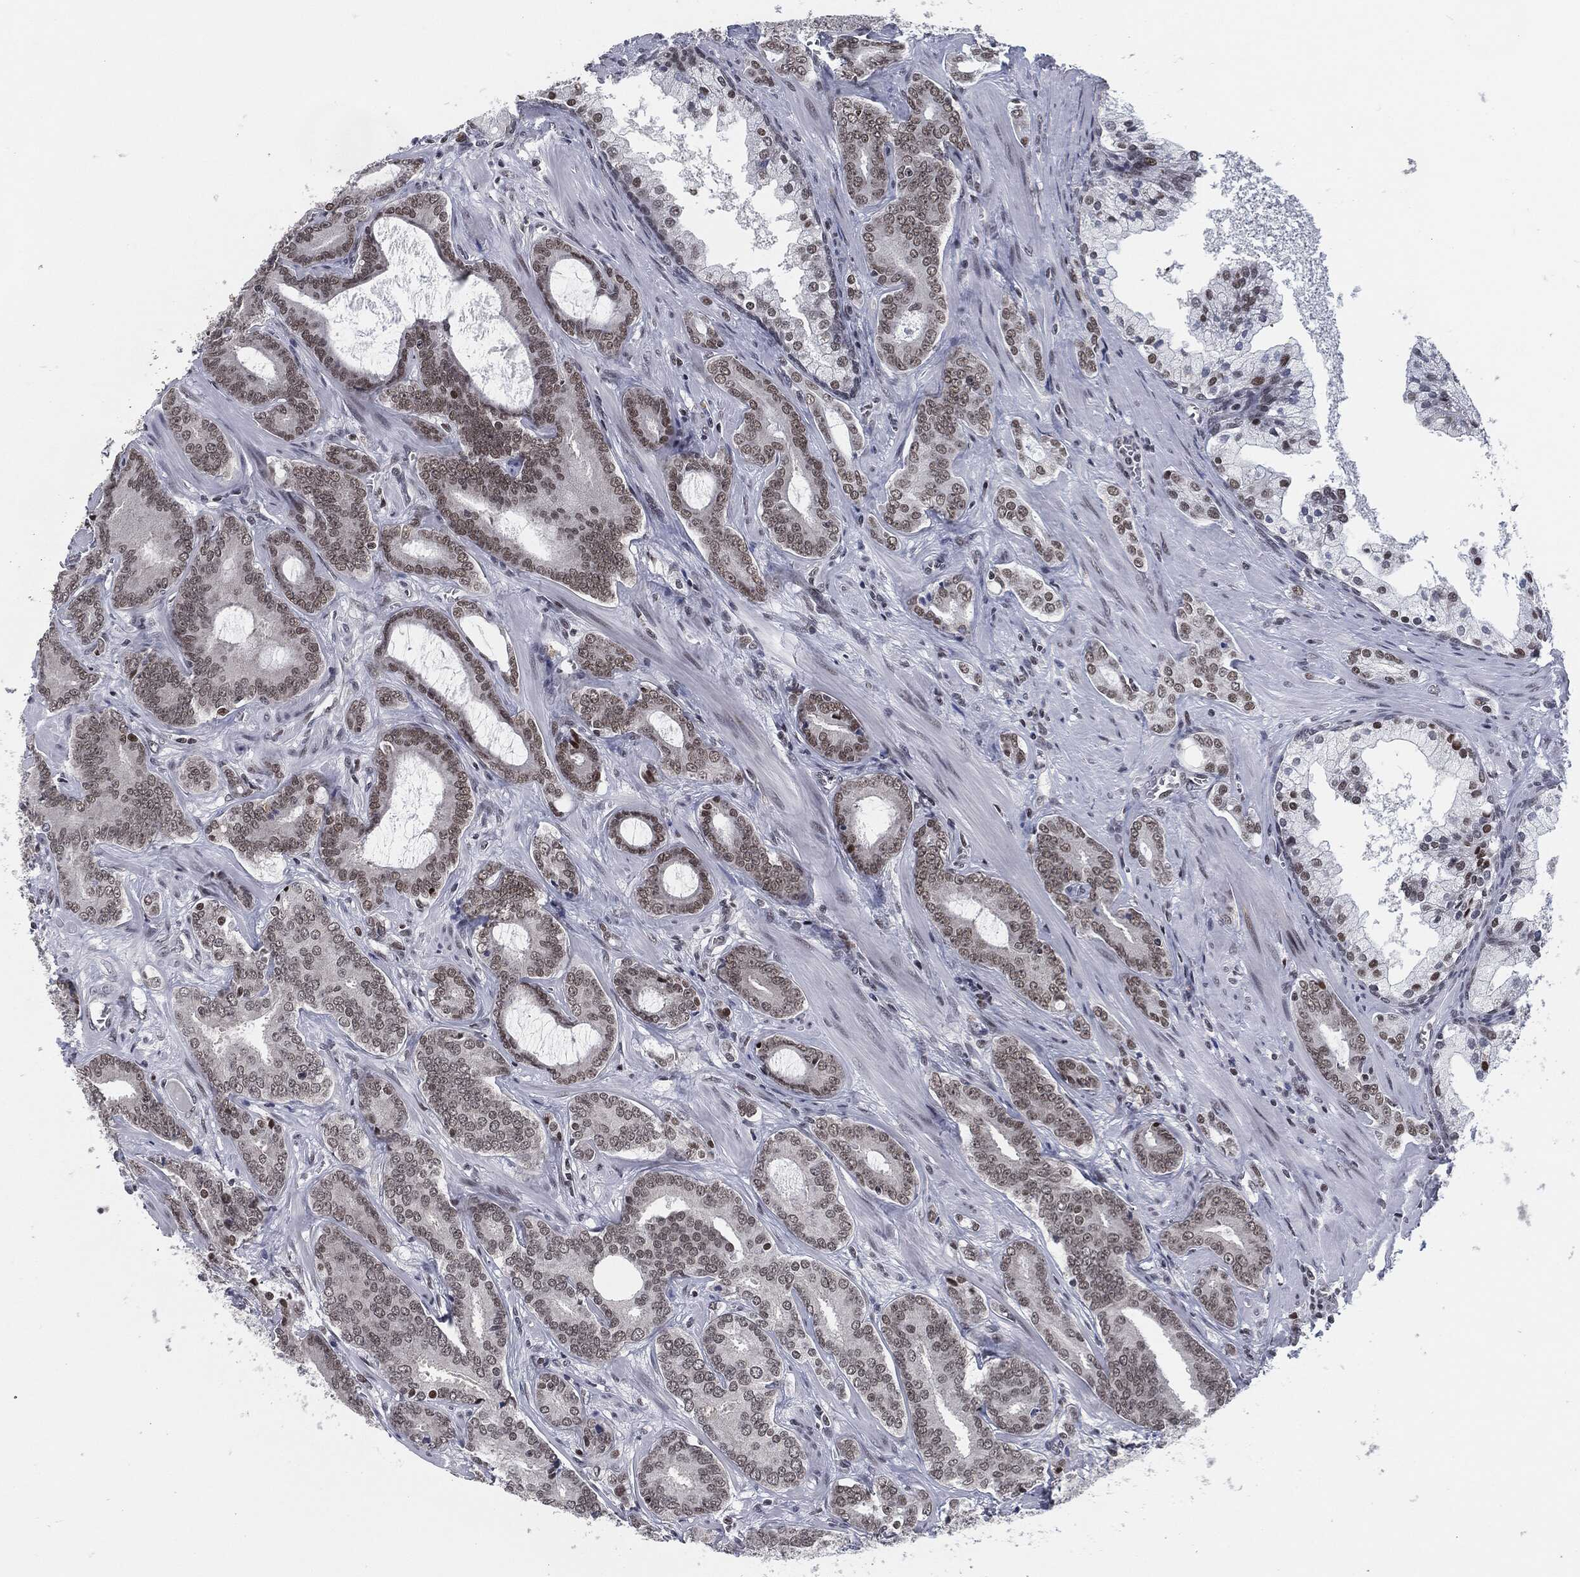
{"staining": {"intensity": "weak", "quantity": "25%-75%", "location": "nuclear"}, "tissue": "prostate cancer", "cell_type": "Tumor cells", "image_type": "cancer", "snomed": [{"axis": "morphology", "description": "Adenocarcinoma, NOS"}, {"axis": "topography", "description": "Prostate"}], "caption": "Immunohistochemistry (IHC) of human prostate cancer exhibits low levels of weak nuclear staining in about 25%-75% of tumor cells.", "gene": "ANXA1", "patient": {"sex": "male", "age": 55}}